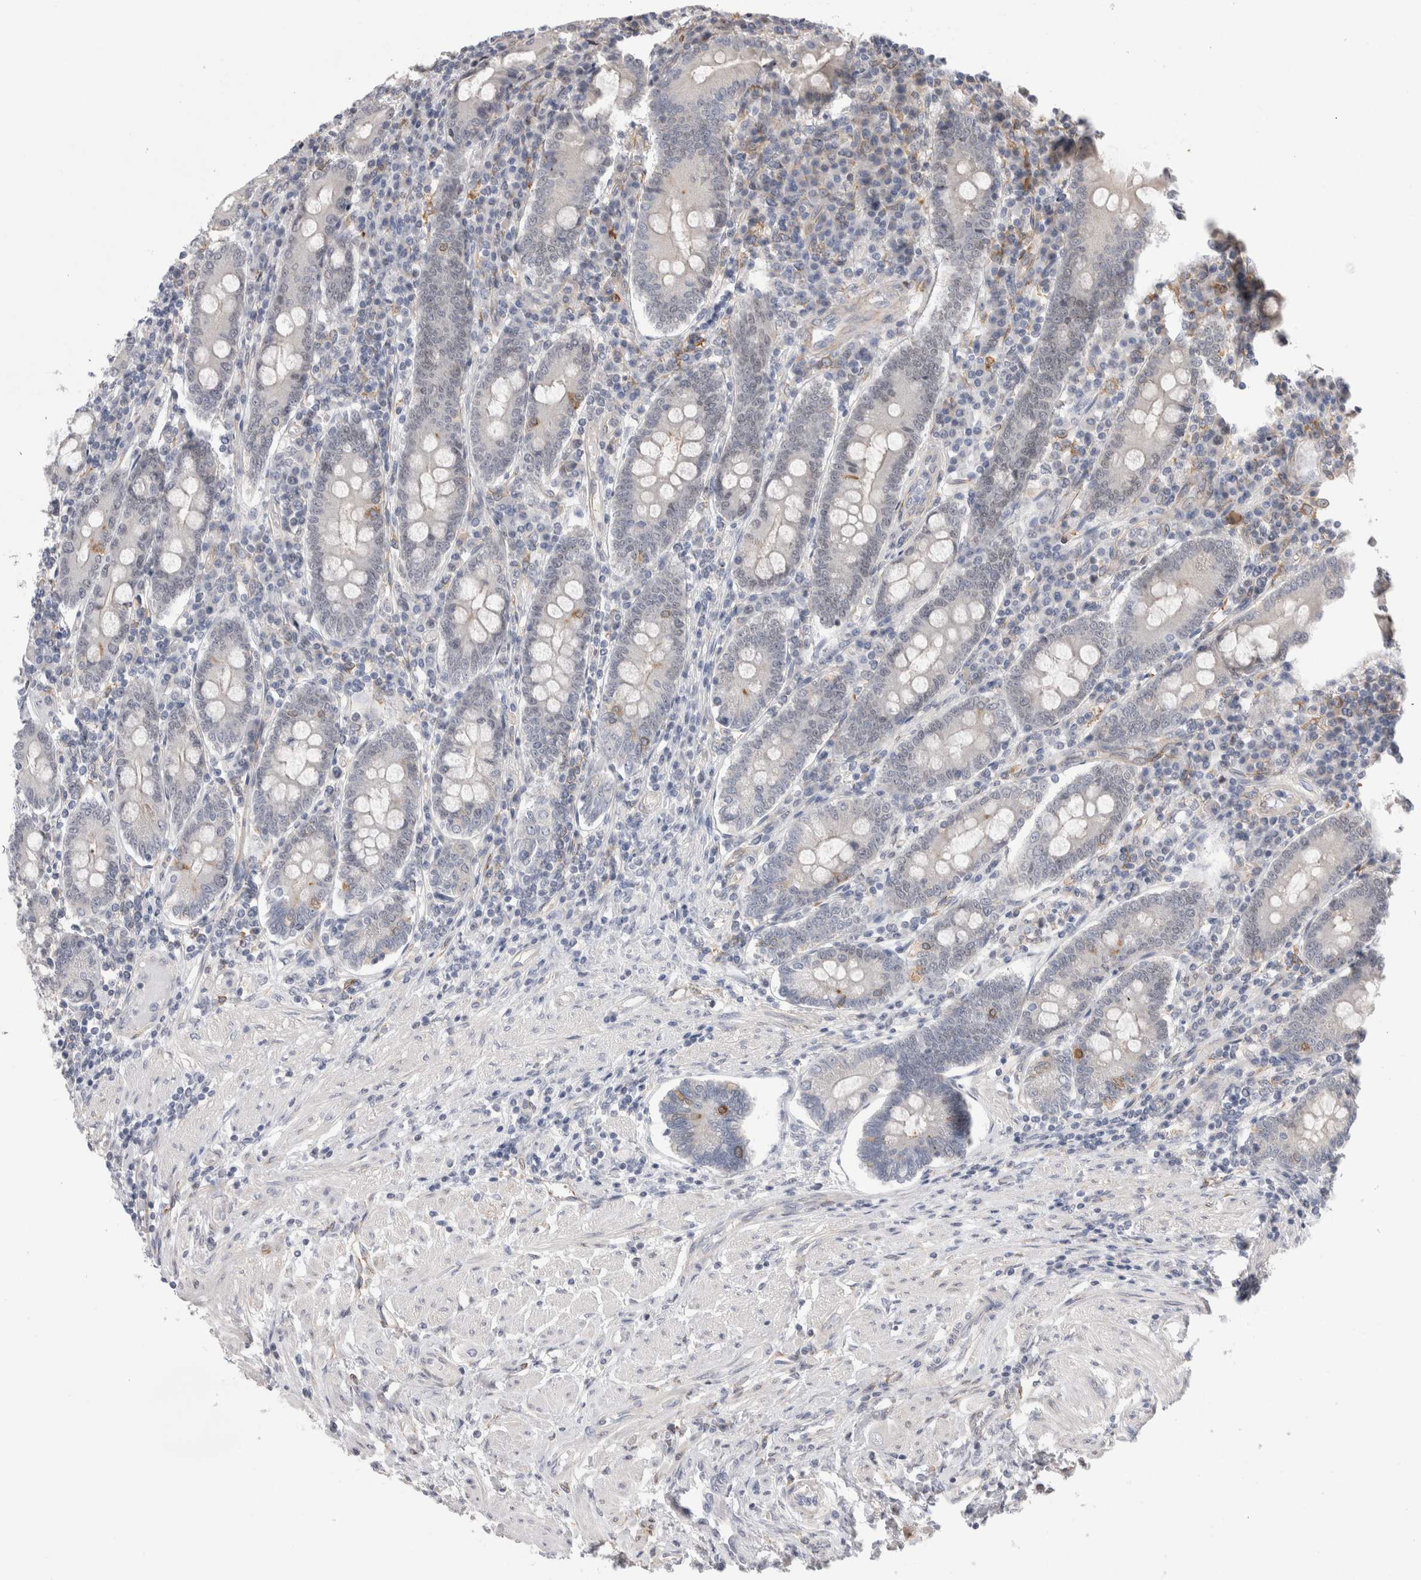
{"staining": {"intensity": "moderate", "quantity": "<25%", "location": "cytoplasmic/membranous"}, "tissue": "duodenum", "cell_type": "Glandular cells", "image_type": "normal", "snomed": [{"axis": "morphology", "description": "Normal tissue, NOS"}, {"axis": "morphology", "description": "Adenocarcinoma, NOS"}, {"axis": "topography", "description": "Pancreas"}, {"axis": "topography", "description": "Duodenum"}], "caption": "Protein analysis of normal duodenum reveals moderate cytoplasmic/membranous positivity in approximately <25% of glandular cells.", "gene": "SYTL5", "patient": {"sex": "male", "age": 50}}